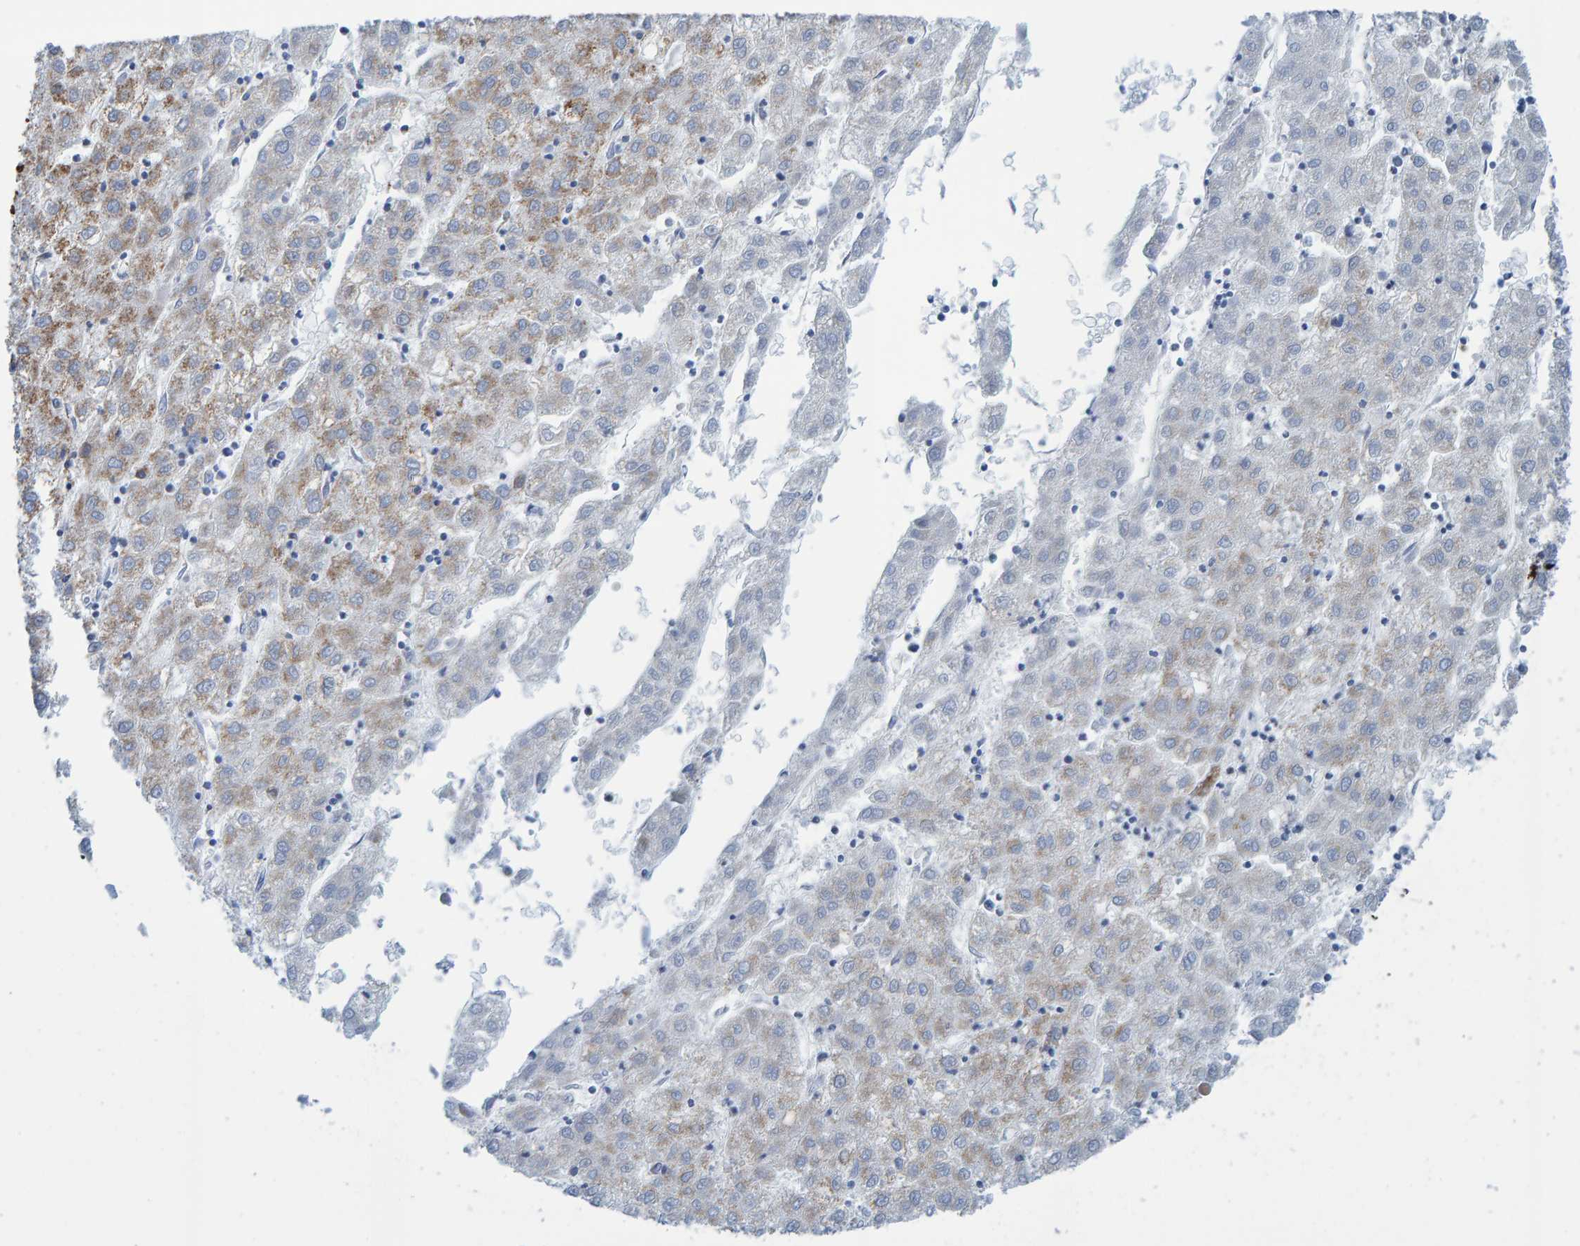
{"staining": {"intensity": "moderate", "quantity": "<25%", "location": "cytoplasmic/membranous"}, "tissue": "liver cancer", "cell_type": "Tumor cells", "image_type": "cancer", "snomed": [{"axis": "morphology", "description": "Carcinoma, Hepatocellular, NOS"}, {"axis": "topography", "description": "Liver"}], "caption": "Immunohistochemical staining of human liver cancer shows low levels of moderate cytoplasmic/membranous expression in about <25% of tumor cells.", "gene": "ENSG00000262660", "patient": {"sex": "male", "age": 72}}